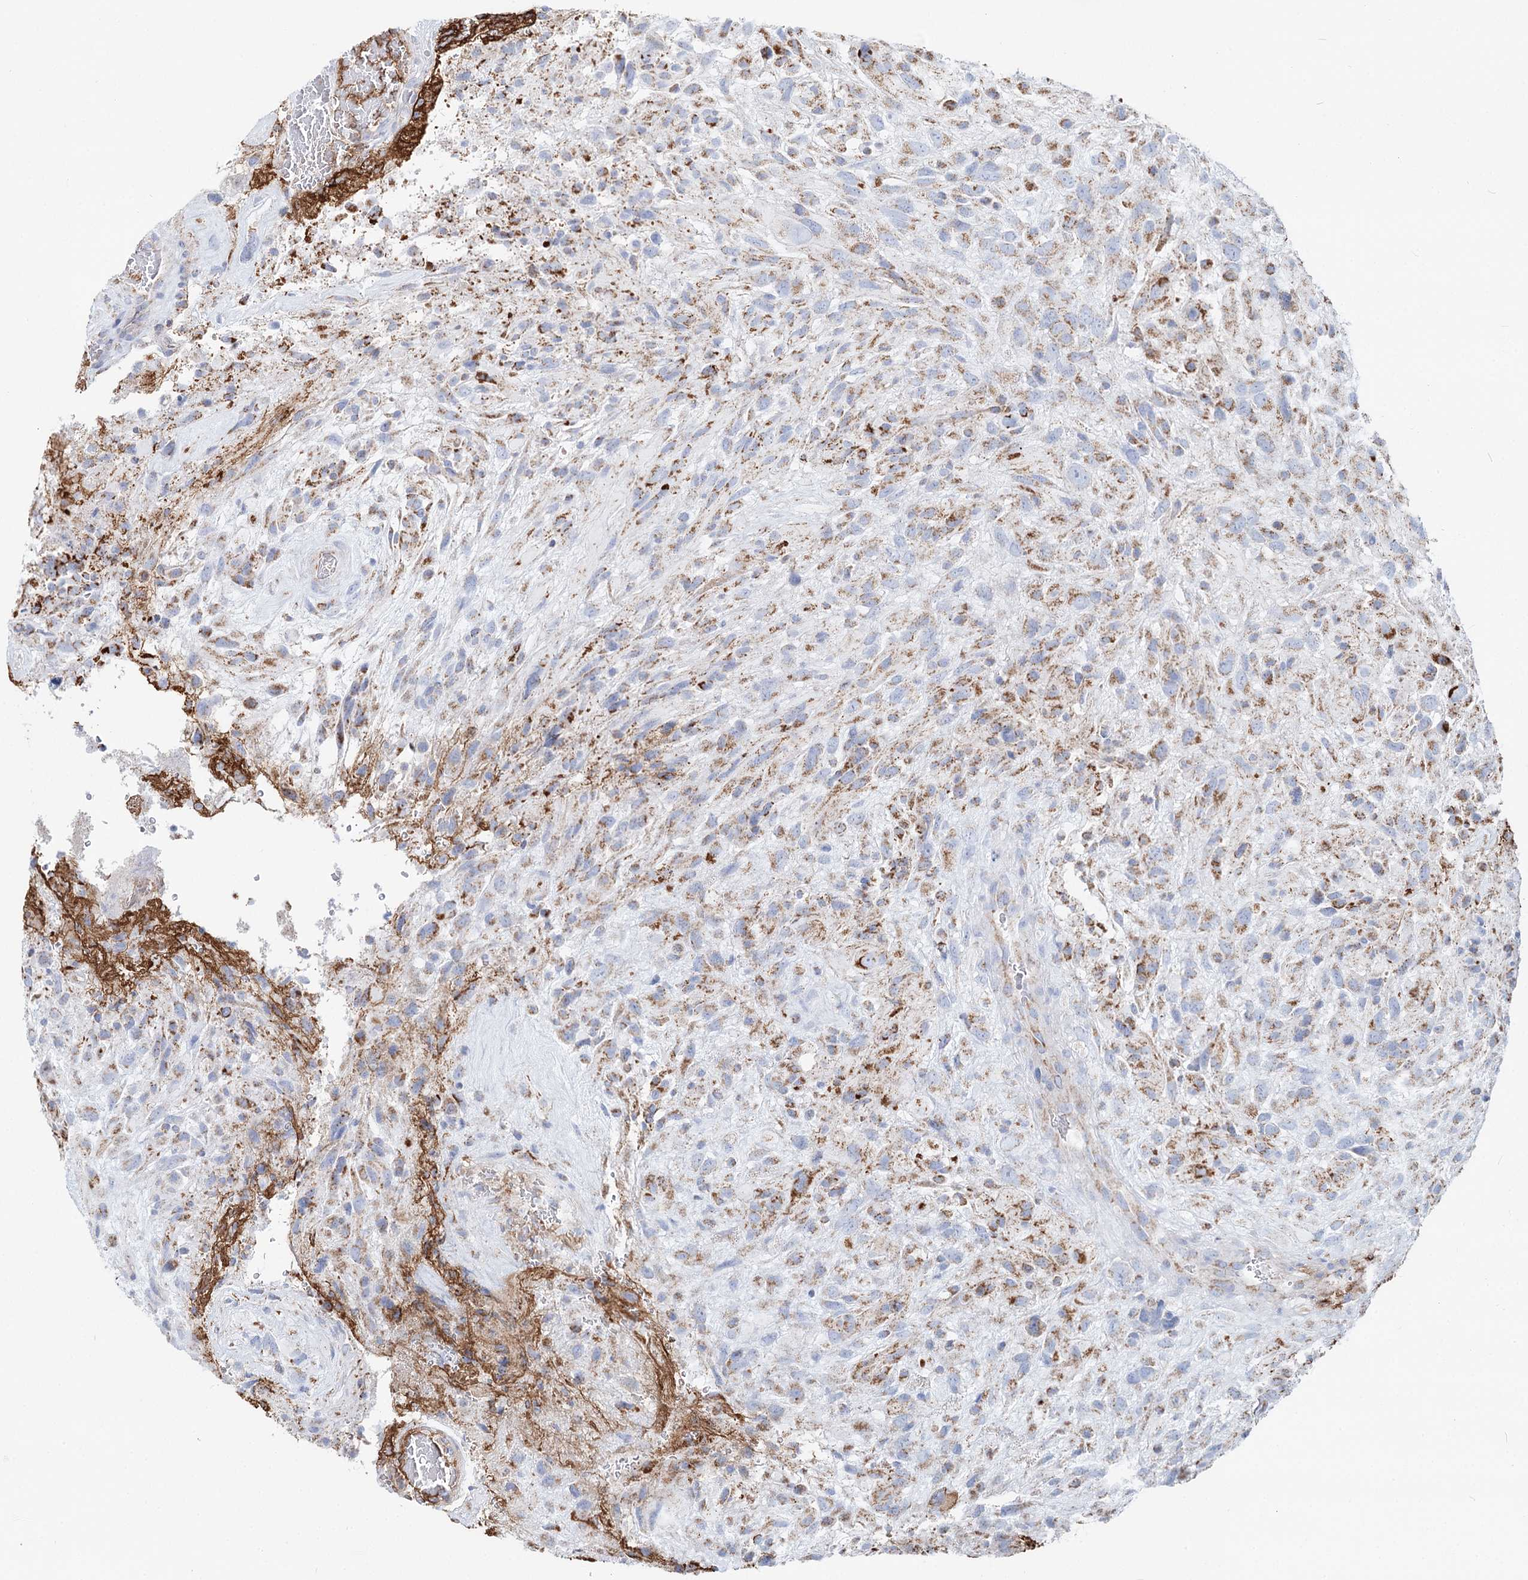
{"staining": {"intensity": "moderate", "quantity": "<25%", "location": "cytoplasmic/membranous"}, "tissue": "glioma", "cell_type": "Tumor cells", "image_type": "cancer", "snomed": [{"axis": "morphology", "description": "Glioma, malignant, High grade"}, {"axis": "topography", "description": "Brain"}], "caption": "Immunohistochemical staining of high-grade glioma (malignant) displays moderate cytoplasmic/membranous protein expression in about <25% of tumor cells.", "gene": "MCCC2", "patient": {"sex": "male", "age": 61}}